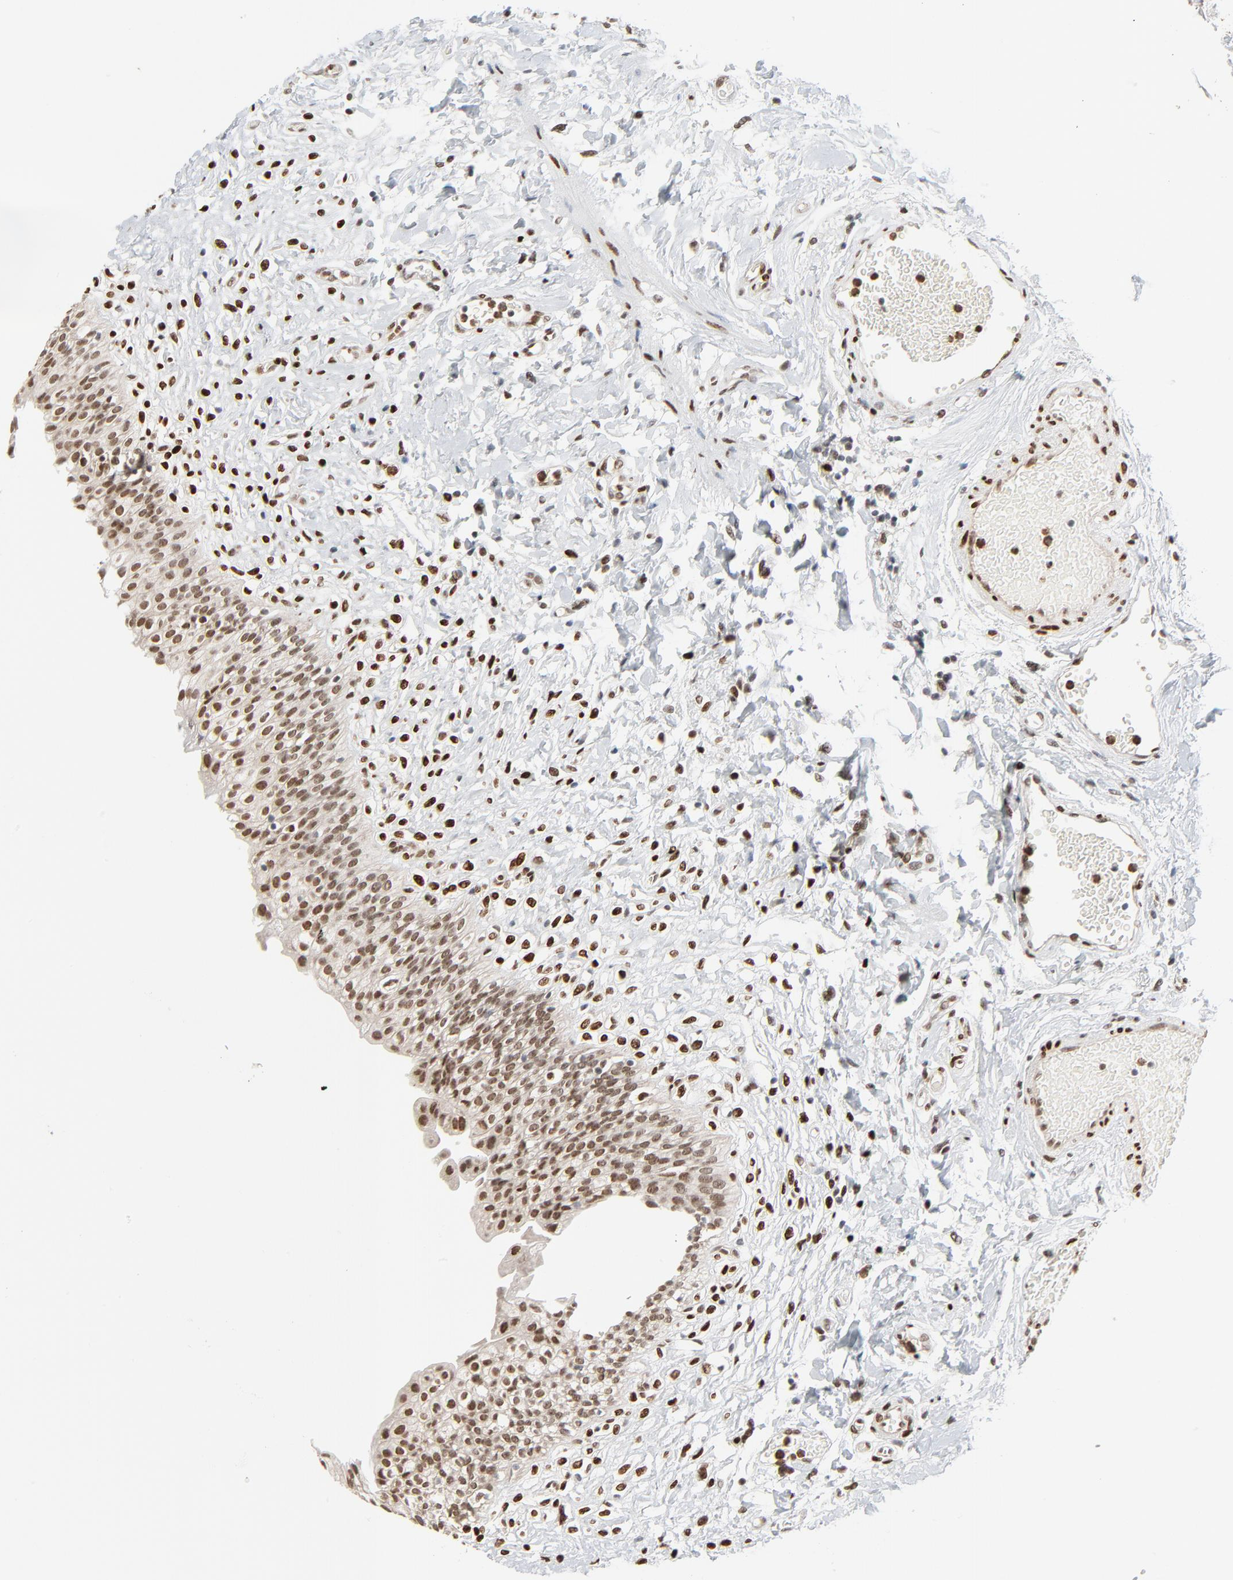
{"staining": {"intensity": "strong", "quantity": ">75%", "location": "nuclear"}, "tissue": "urinary bladder", "cell_type": "Urothelial cells", "image_type": "normal", "snomed": [{"axis": "morphology", "description": "Normal tissue, NOS"}, {"axis": "topography", "description": "Urinary bladder"}], "caption": "Immunohistochemical staining of normal urinary bladder exhibits >75% levels of strong nuclear protein positivity in about >75% of urothelial cells.", "gene": "CUX1", "patient": {"sex": "female", "age": 80}}